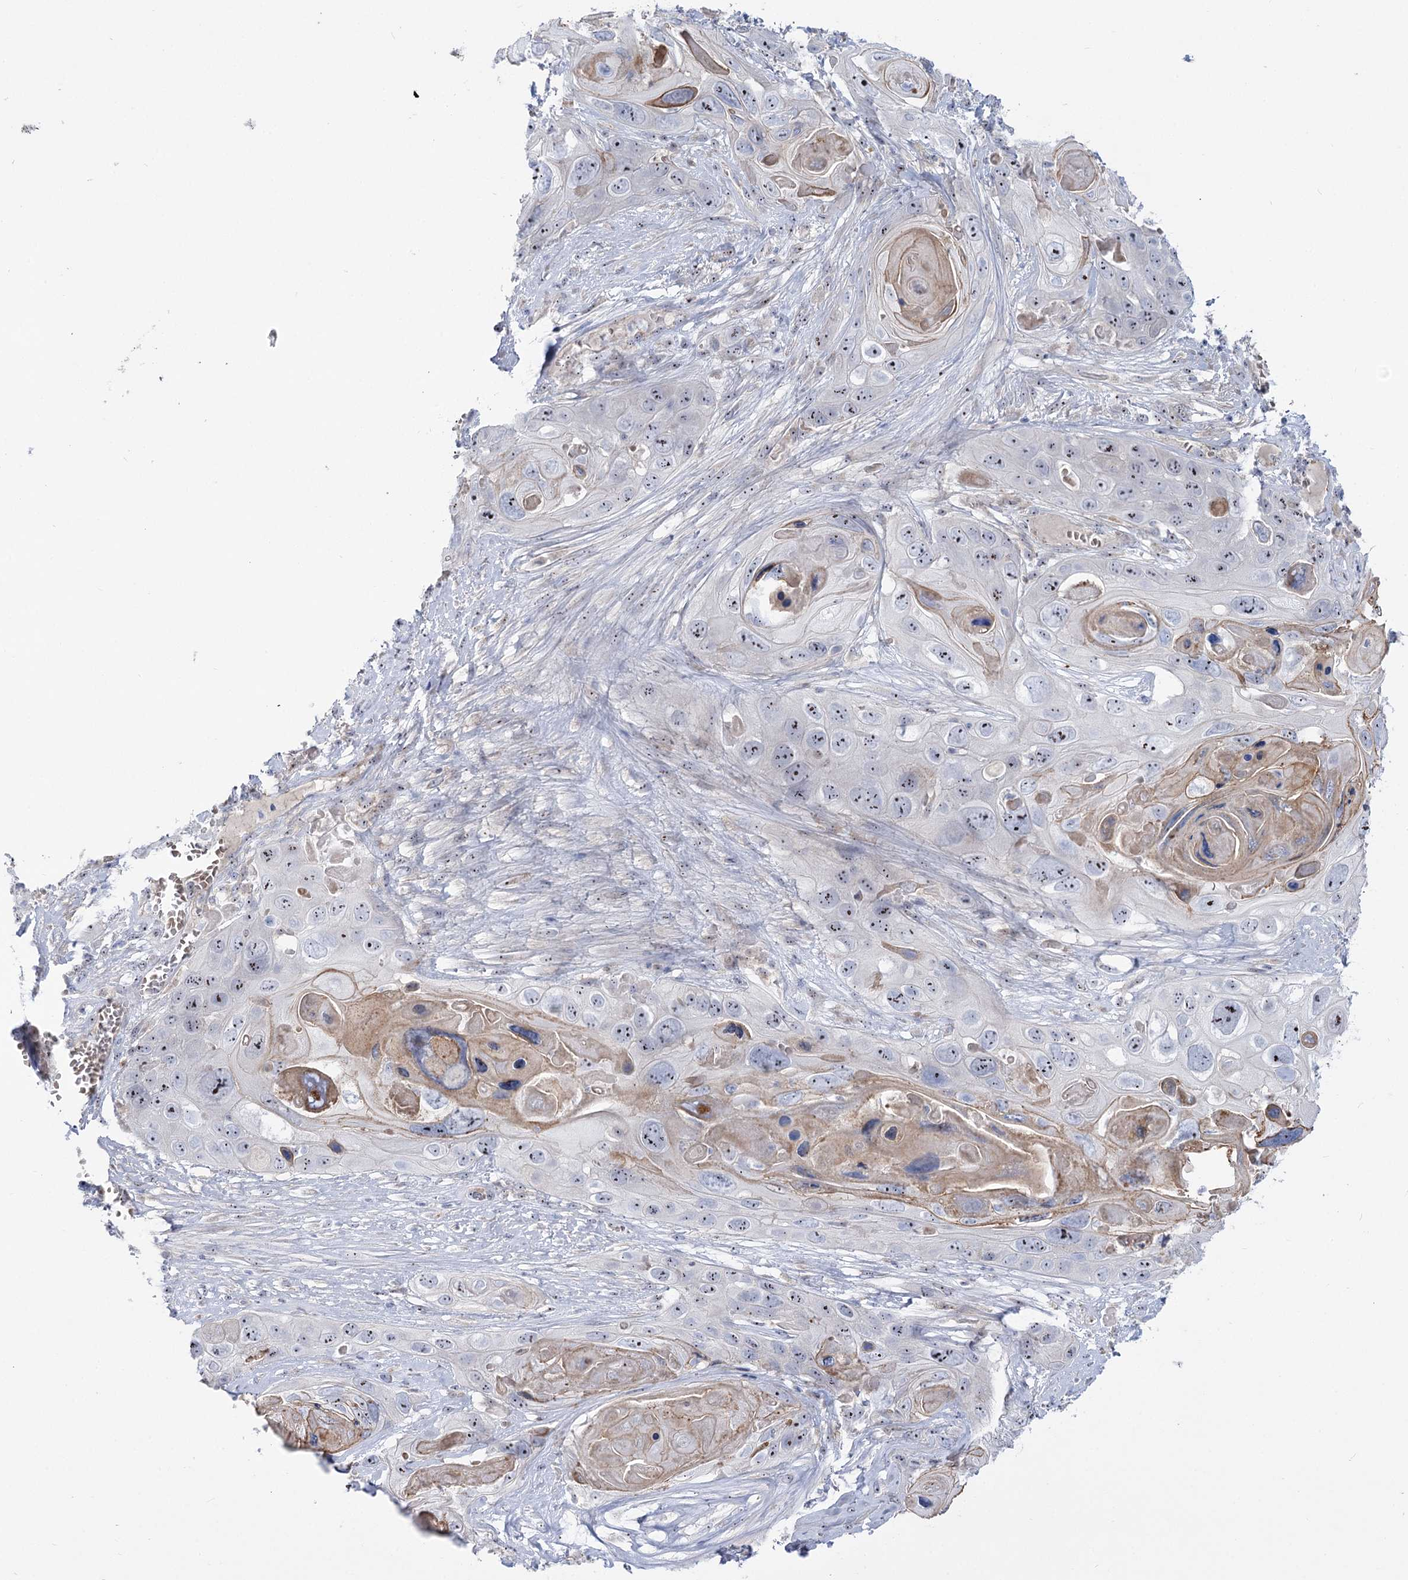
{"staining": {"intensity": "moderate", "quantity": "25%-75%", "location": "cytoplasmic/membranous,nuclear"}, "tissue": "skin cancer", "cell_type": "Tumor cells", "image_type": "cancer", "snomed": [{"axis": "morphology", "description": "Squamous cell carcinoma, NOS"}, {"axis": "topography", "description": "Skin"}], "caption": "Human squamous cell carcinoma (skin) stained for a protein (brown) shows moderate cytoplasmic/membranous and nuclear positive expression in about 25%-75% of tumor cells.", "gene": "SUOX", "patient": {"sex": "male", "age": 55}}